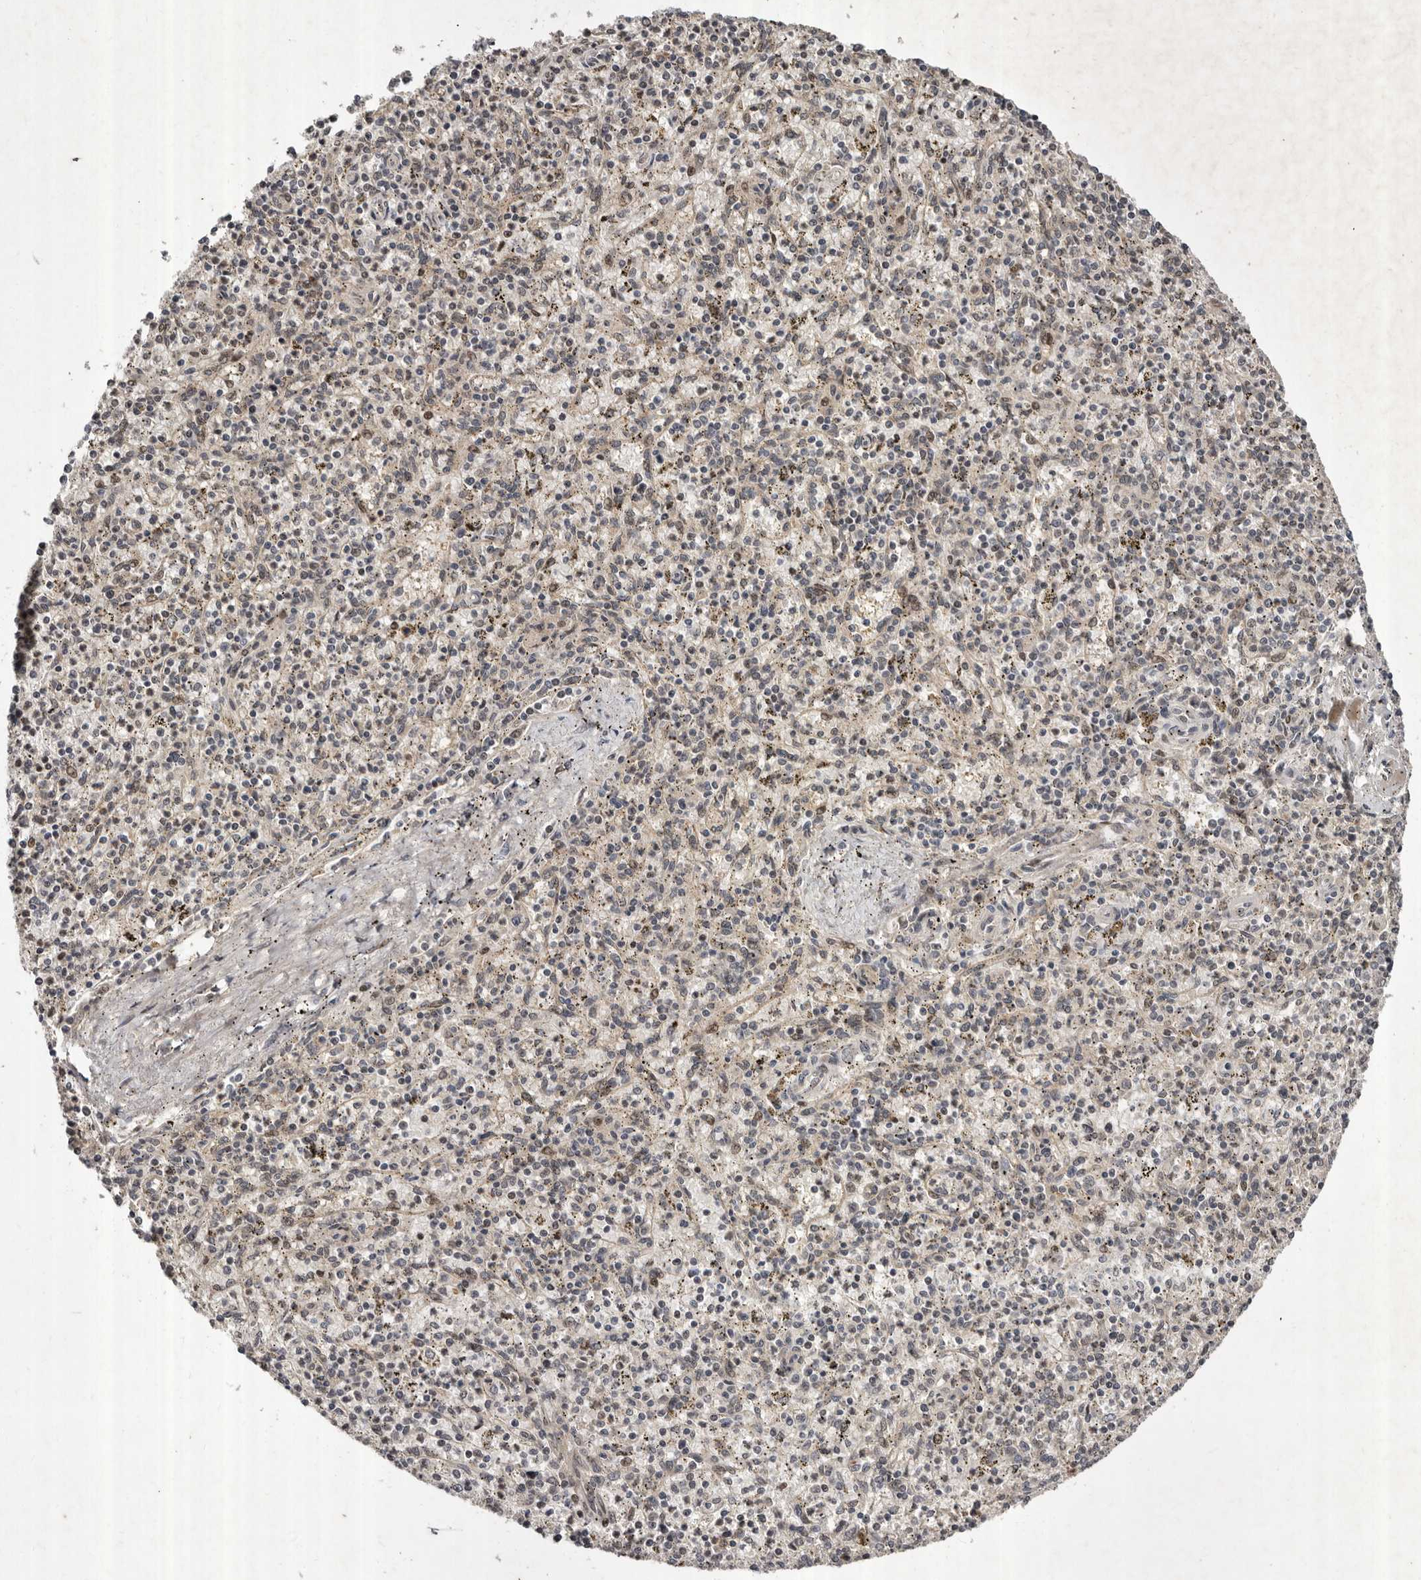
{"staining": {"intensity": "negative", "quantity": "none", "location": "none"}, "tissue": "spleen", "cell_type": "Cells in red pulp", "image_type": "normal", "snomed": [{"axis": "morphology", "description": "Normal tissue, NOS"}, {"axis": "topography", "description": "Spleen"}], "caption": "Immunohistochemistry (IHC) of unremarkable spleen exhibits no positivity in cells in red pulp.", "gene": "ABL1", "patient": {"sex": "male", "age": 72}}